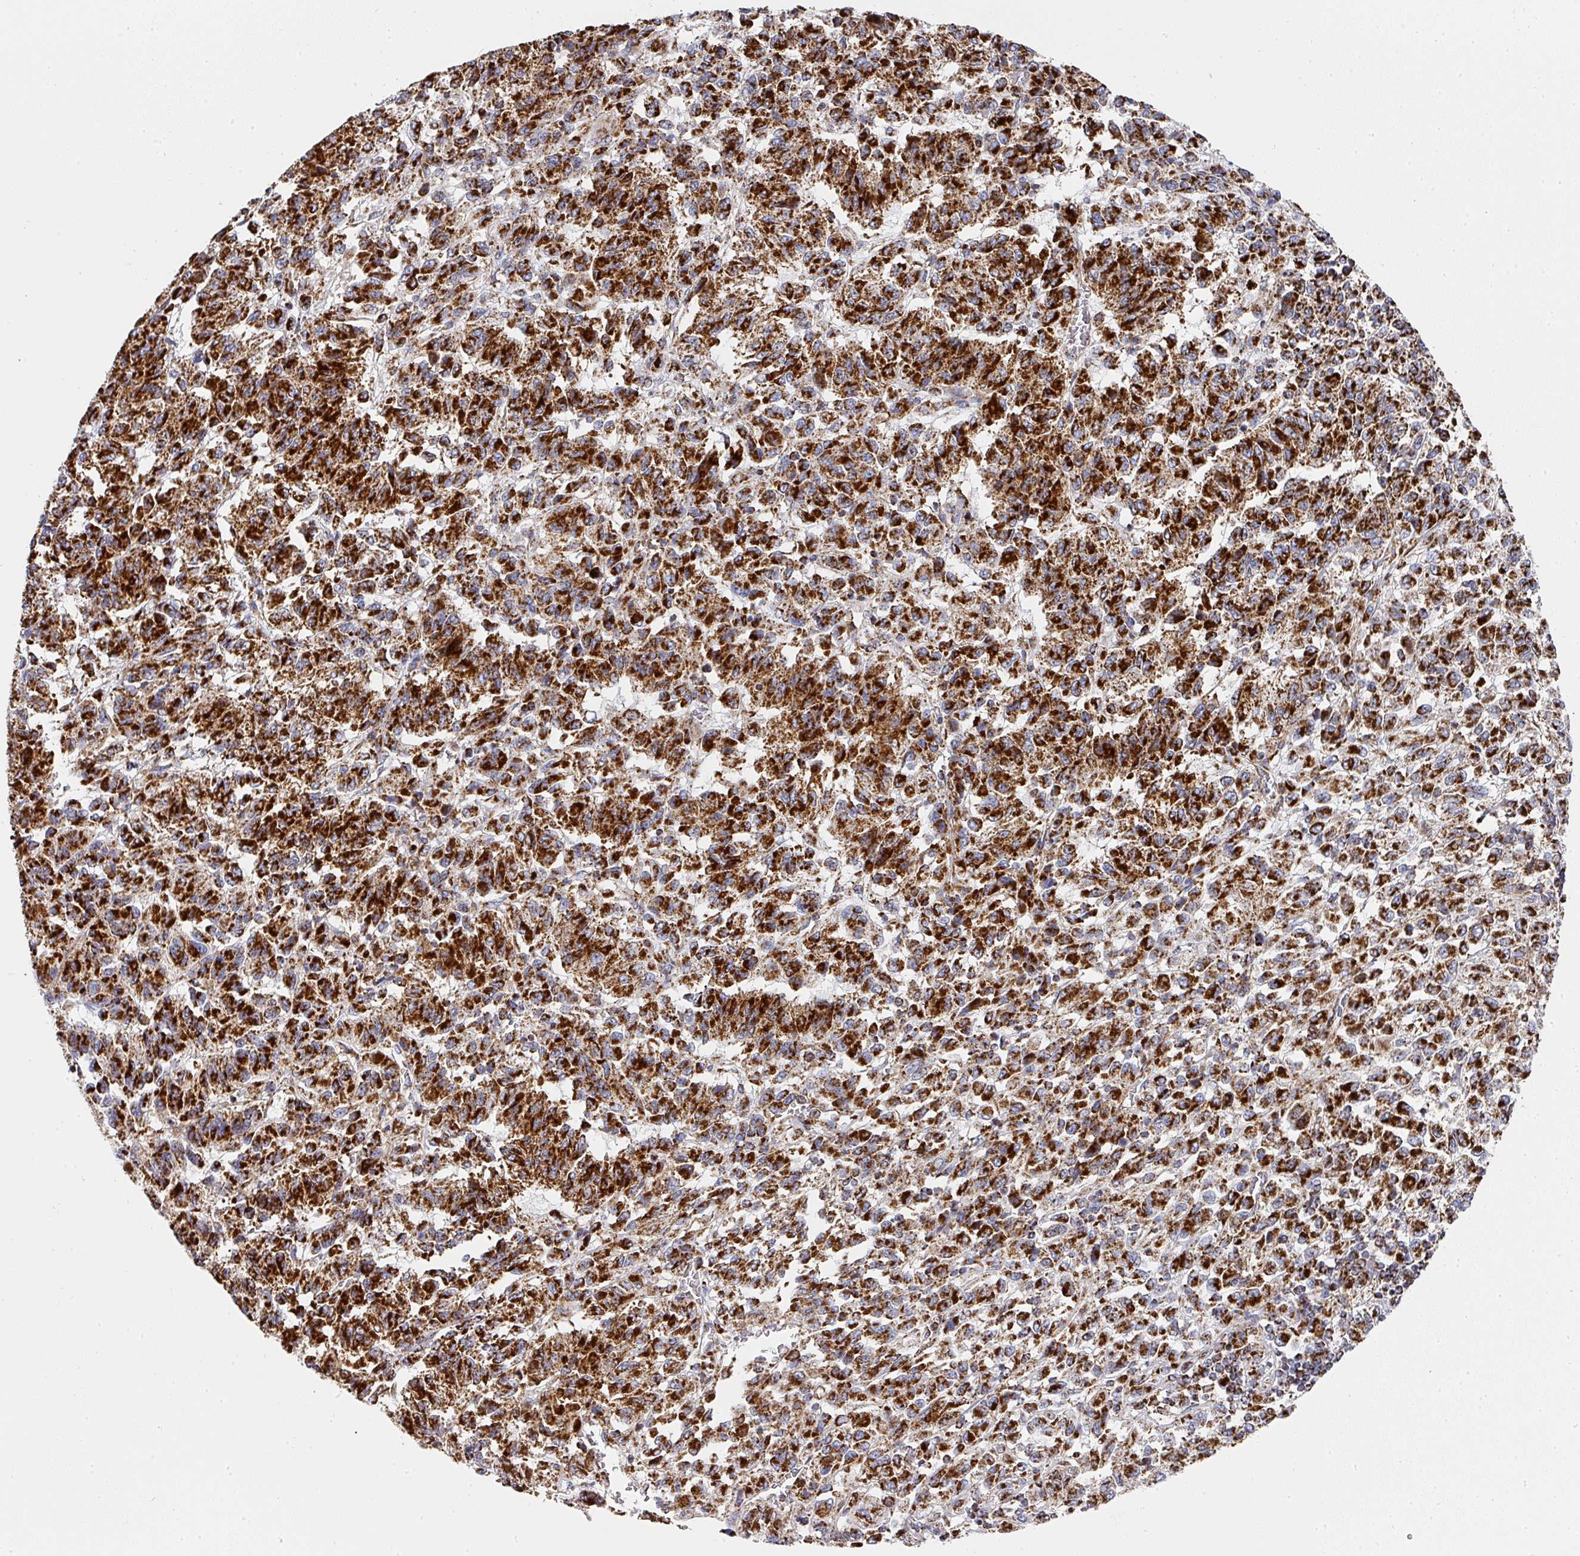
{"staining": {"intensity": "strong", "quantity": ">75%", "location": "cytoplasmic/membranous"}, "tissue": "melanoma", "cell_type": "Tumor cells", "image_type": "cancer", "snomed": [{"axis": "morphology", "description": "Malignant melanoma, Metastatic site"}, {"axis": "topography", "description": "Lung"}], "caption": "Protein staining by IHC demonstrates strong cytoplasmic/membranous expression in approximately >75% of tumor cells in melanoma.", "gene": "UQCRFS1", "patient": {"sex": "male", "age": 64}}